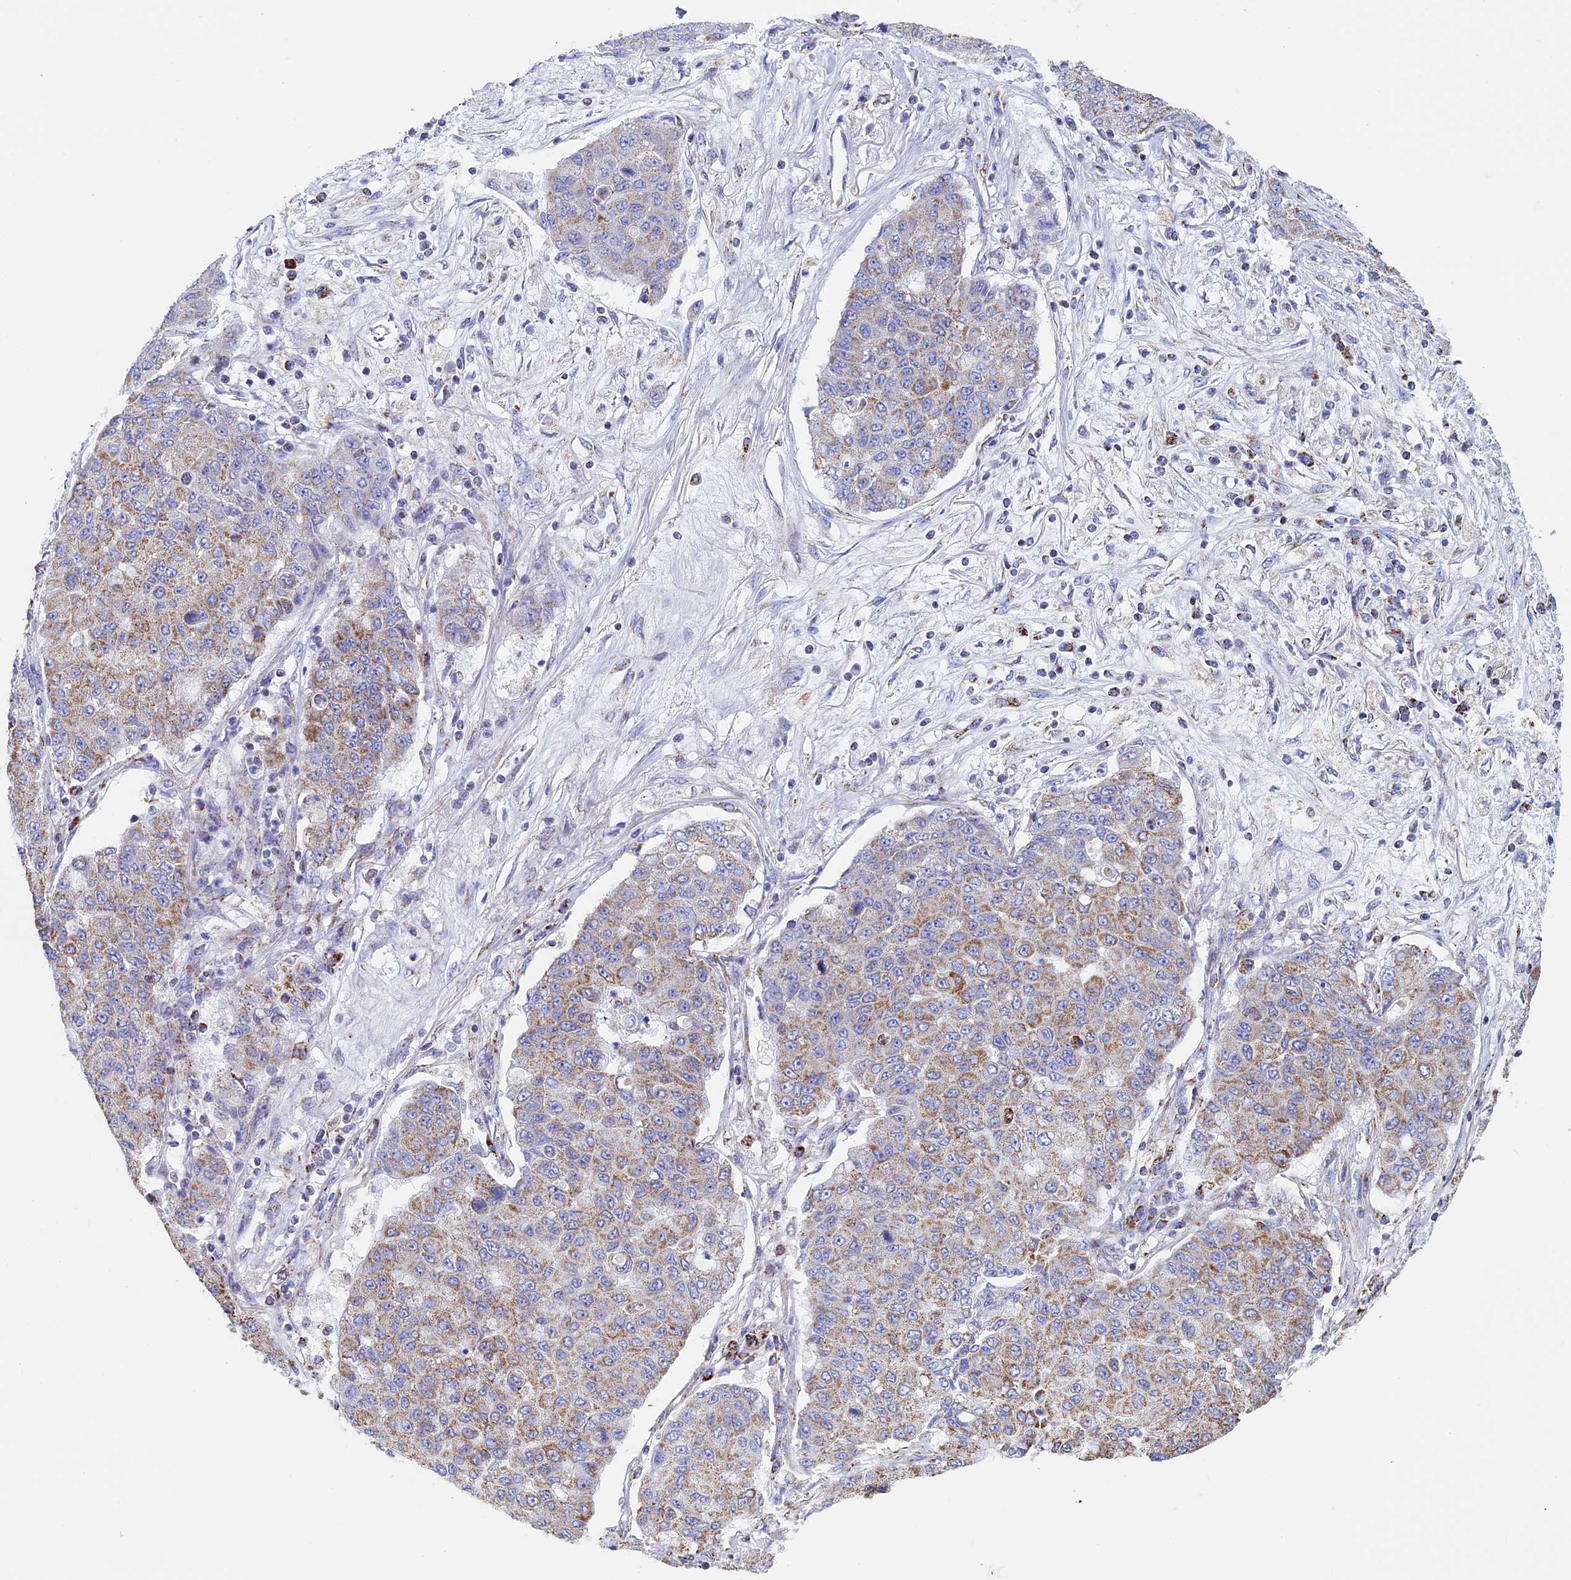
{"staining": {"intensity": "moderate", "quantity": ">75%", "location": "cytoplasmic/membranous"}, "tissue": "lung cancer", "cell_type": "Tumor cells", "image_type": "cancer", "snomed": [{"axis": "morphology", "description": "Squamous cell carcinoma, NOS"}, {"axis": "topography", "description": "Lung"}], "caption": "Immunohistochemistry (IHC) (DAB (3,3'-diaminobenzidine)) staining of squamous cell carcinoma (lung) displays moderate cytoplasmic/membranous protein expression in approximately >75% of tumor cells.", "gene": "UQCRFS1", "patient": {"sex": "male", "age": 74}}